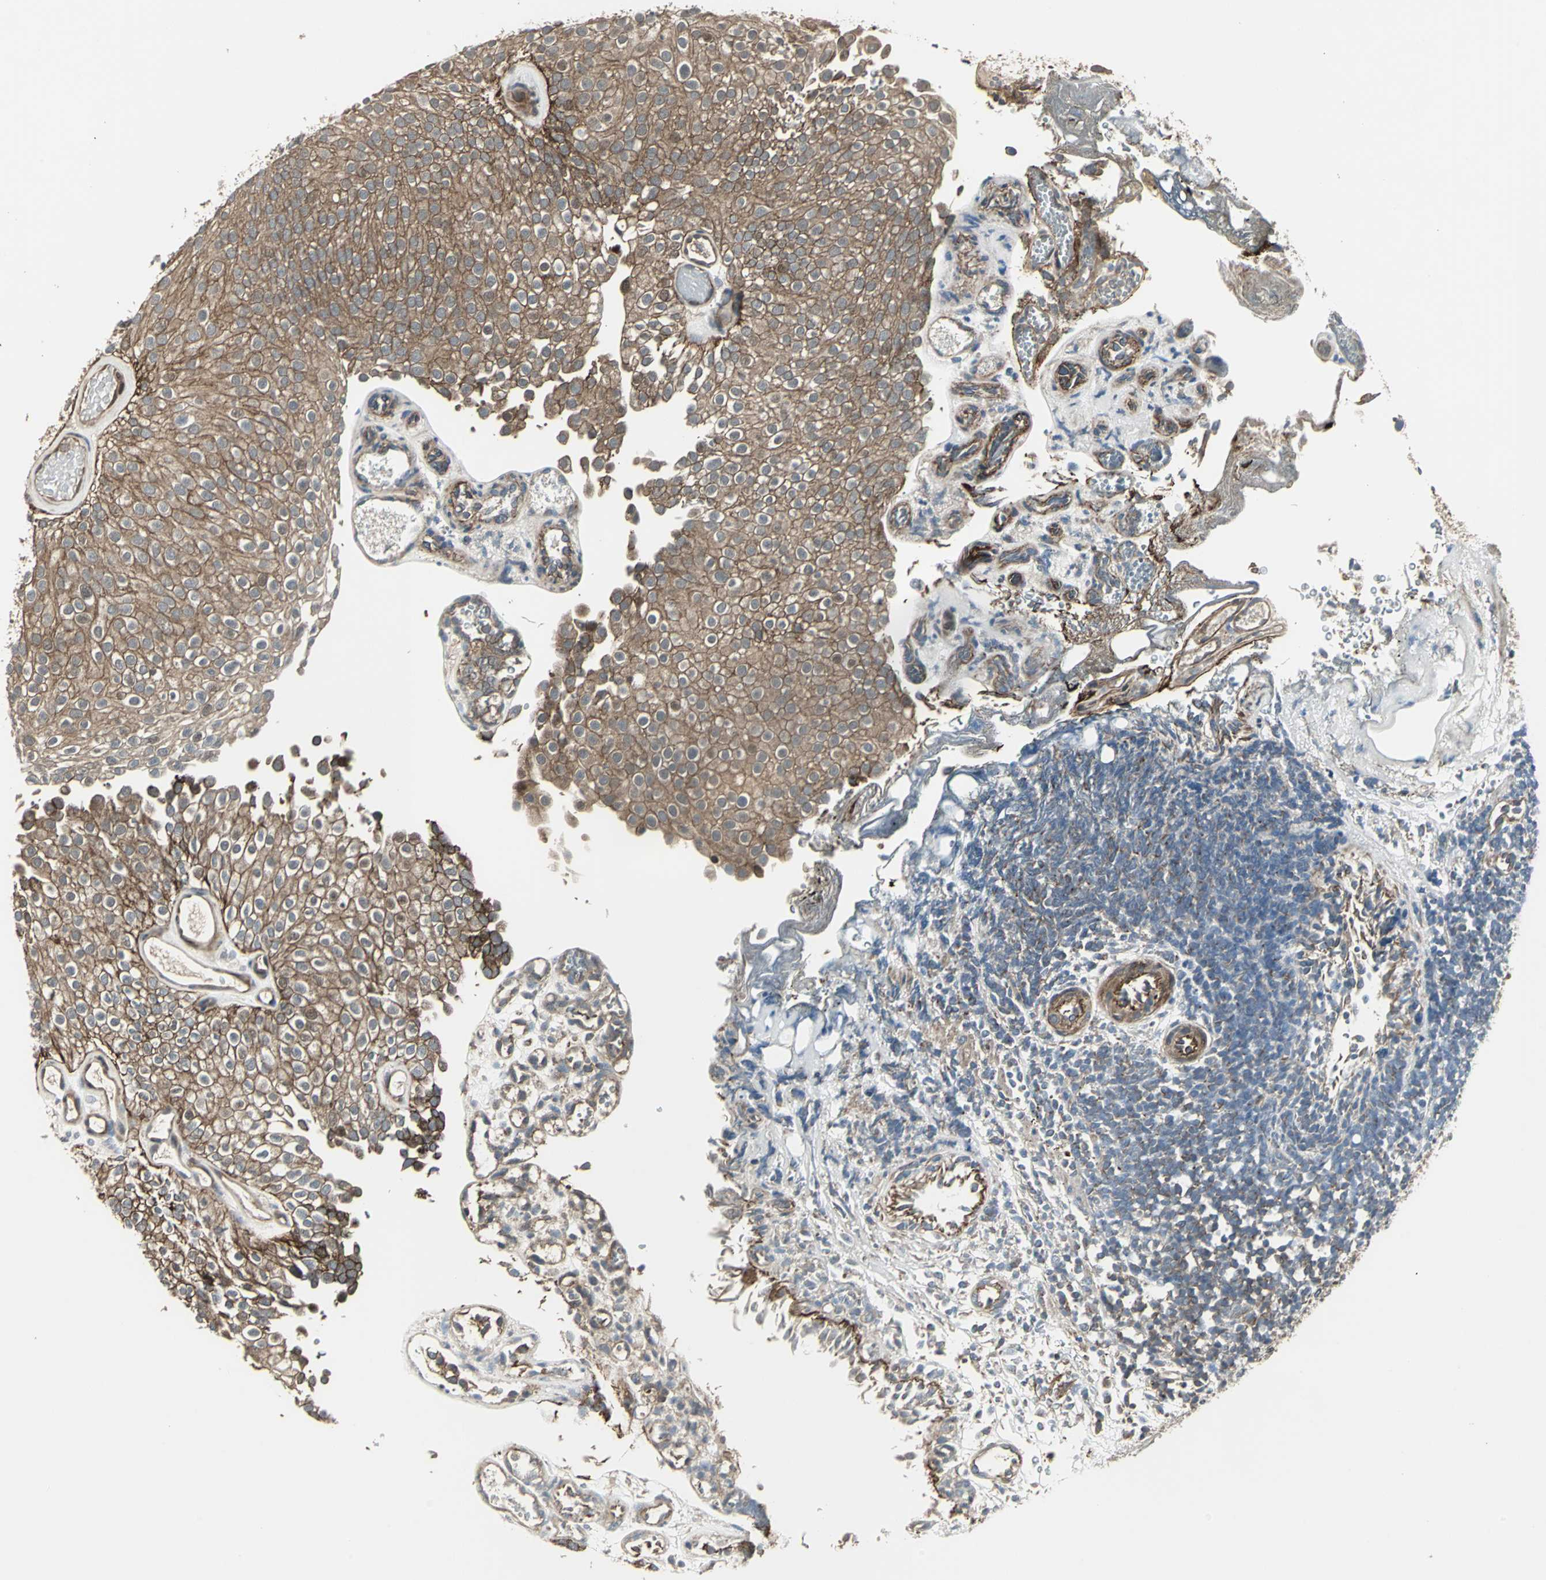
{"staining": {"intensity": "moderate", "quantity": ">75%", "location": "cytoplasmic/membranous,nuclear"}, "tissue": "urothelial cancer", "cell_type": "Tumor cells", "image_type": "cancer", "snomed": [{"axis": "morphology", "description": "Urothelial carcinoma, Low grade"}, {"axis": "topography", "description": "Urinary bladder"}], "caption": "A brown stain labels moderate cytoplasmic/membranous and nuclear positivity of a protein in human low-grade urothelial carcinoma tumor cells.", "gene": "PFDN1", "patient": {"sex": "male", "age": 78}}